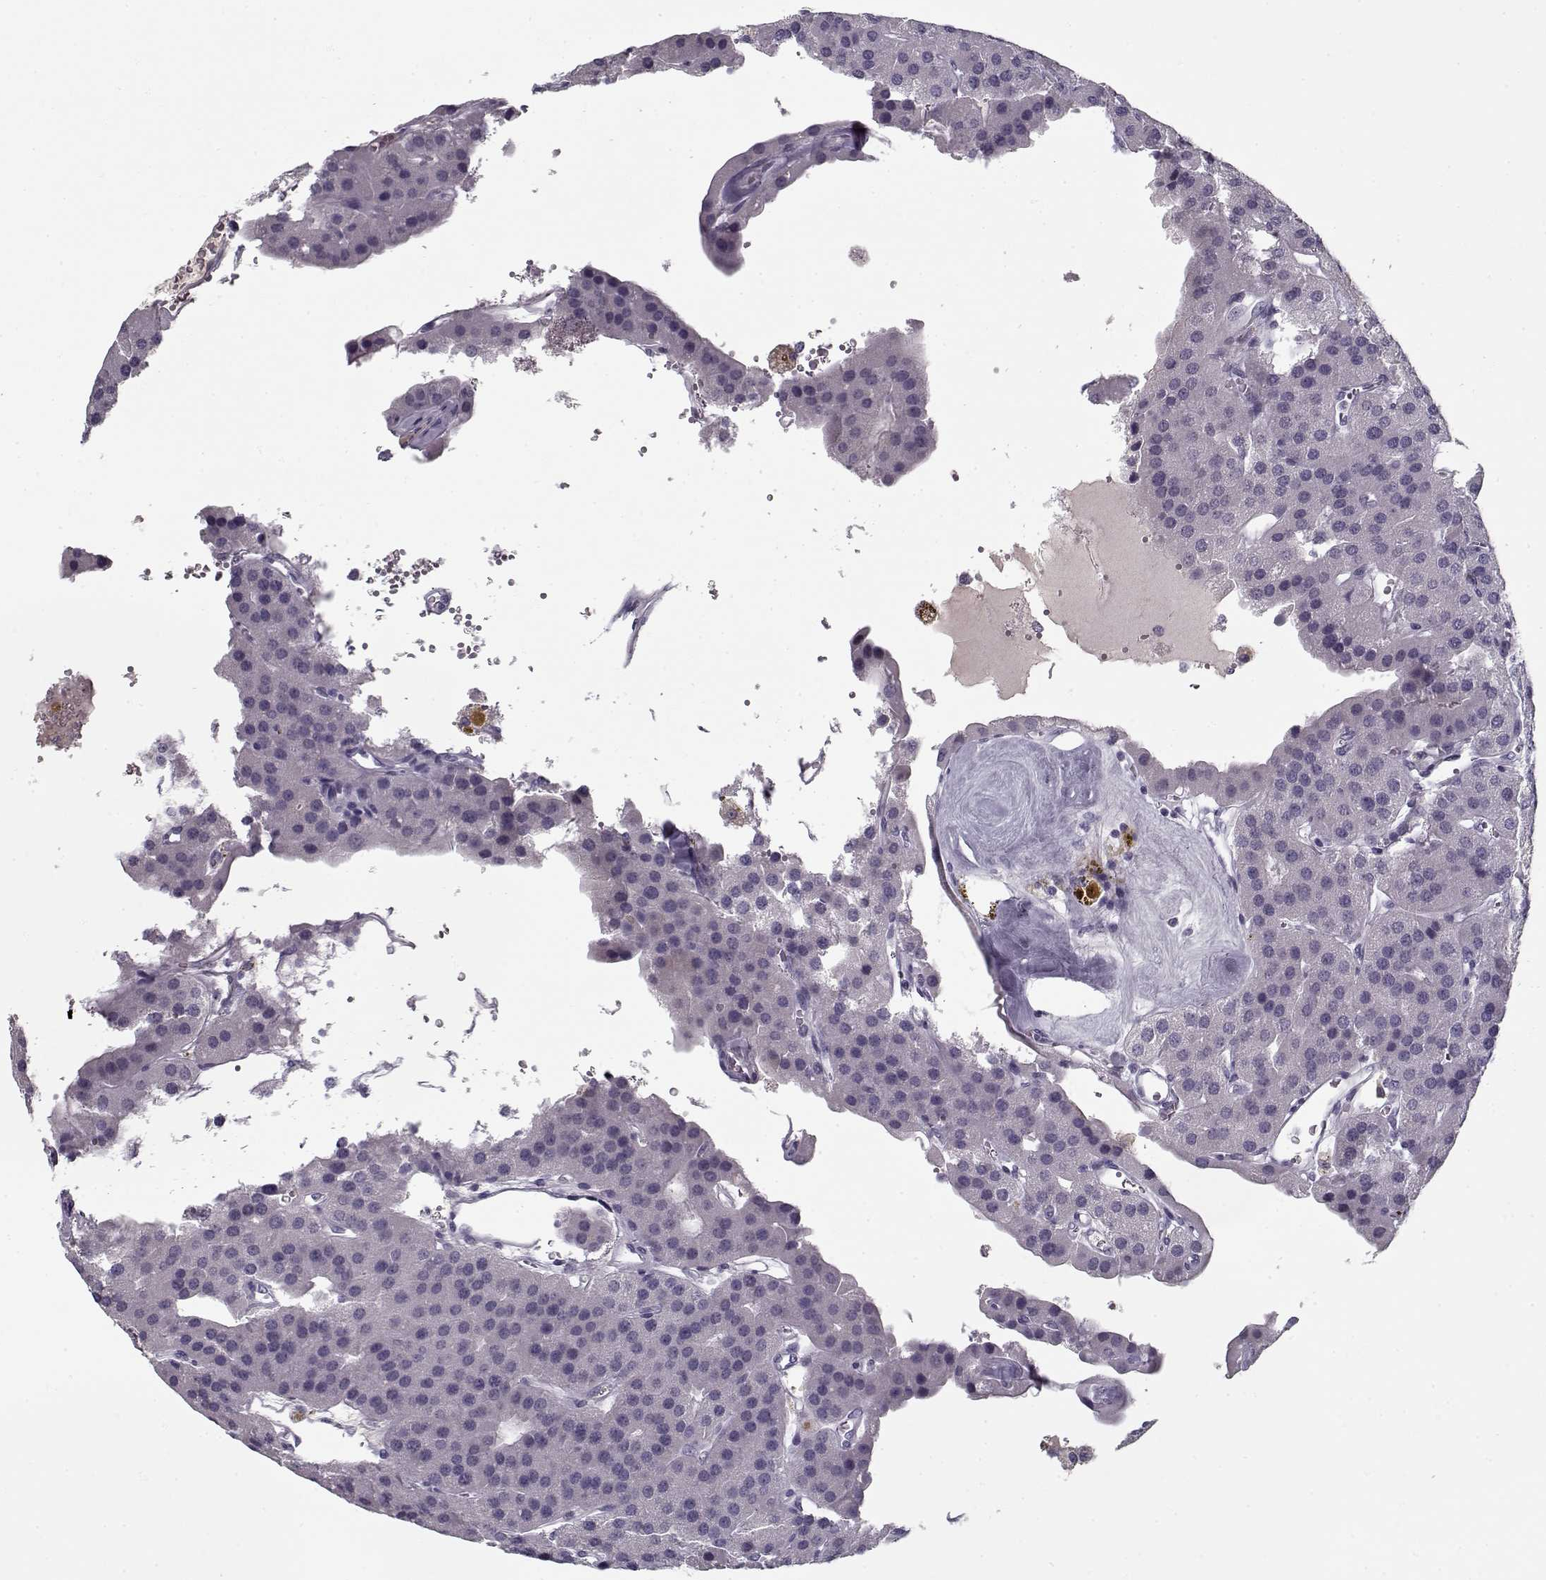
{"staining": {"intensity": "negative", "quantity": "none", "location": "none"}, "tissue": "parathyroid gland", "cell_type": "Glandular cells", "image_type": "normal", "snomed": [{"axis": "morphology", "description": "Normal tissue, NOS"}, {"axis": "morphology", "description": "Adenoma, NOS"}, {"axis": "topography", "description": "Parathyroid gland"}], "caption": "IHC photomicrograph of normal human parathyroid gland stained for a protein (brown), which exhibits no expression in glandular cells.", "gene": "SPACA9", "patient": {"sex": "female", "age": 86}}